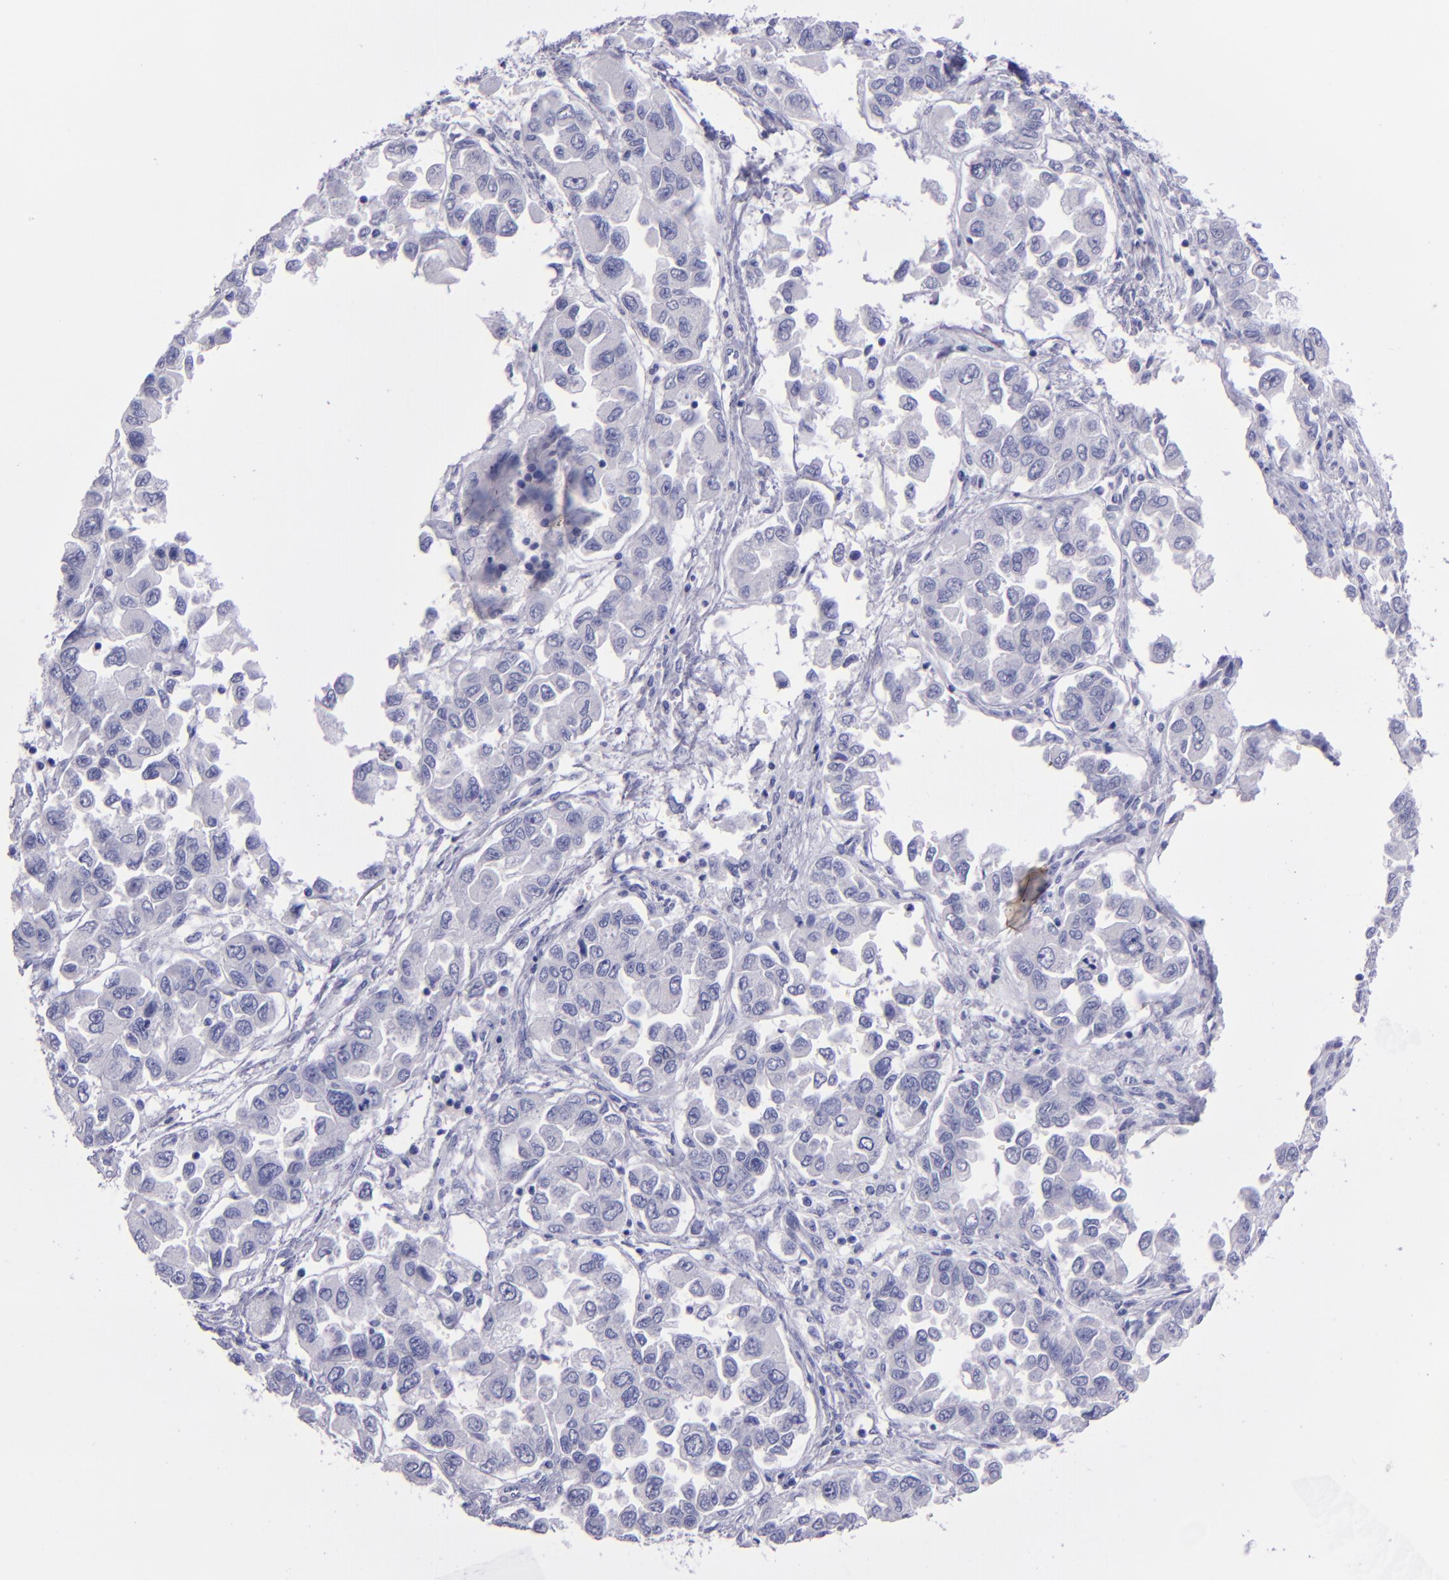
{"staining": {"intensity": "negative", "quantity": "none", "location": "none"}, "tissue": "ovarian cancer", "cell_type": "Tumor cells", "image_type": "cancer", "snomed": [{"axis": "morphology", "description": "Cystadenocarcinoma, serous, NOS"}, {"axis": "topography", "description": "Ovary"}], "caption": "This photomicrograph is of ovarian cancer stained with immunohistochemistry to label a protein in brown with the nuclei are counter-stained blue. There is no expression in tumor cells.", "gene": "TNNT3", "patient": {"sex": "female", "age": 84}}